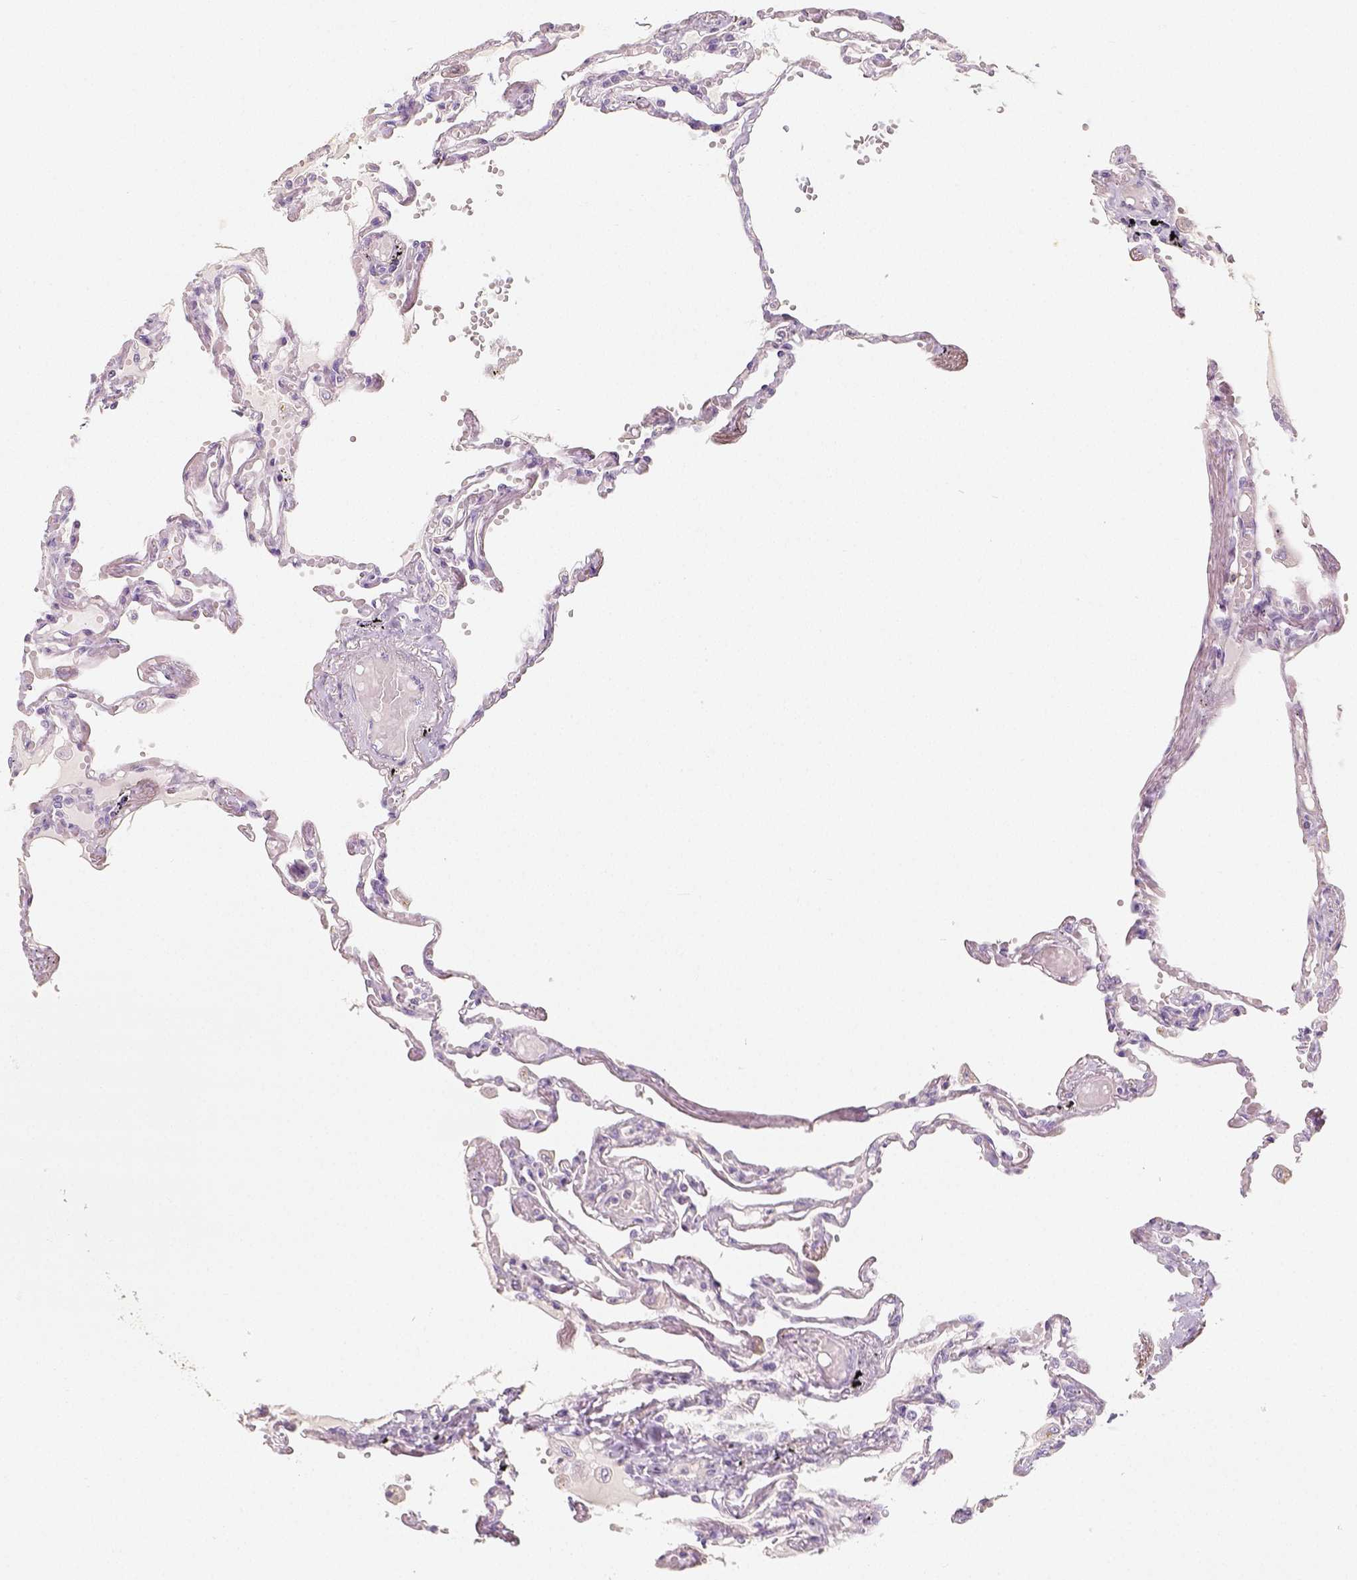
{"staining": {"intensity": "negative", "quantity": "none", "location": "none"}, "tissue": "lung", "cell_type": "Alveolar cells", "image_type": "normal", "snomed": [{"axis": "morphology", "description": "Normal tissue, NOS"}, {"axis": "morphology", "description": "Adenocarcinoma, NOS"}, {"axis": "topography", "description": "Cartilage tissue"}, {"axis": "topography", "description": "Lung"}], "caption": "This is an IHC image of normal human lung. There is no positivity in alveolar cells.", "gene": "THY1", "patient": {"sex": "female", "age": 67}}